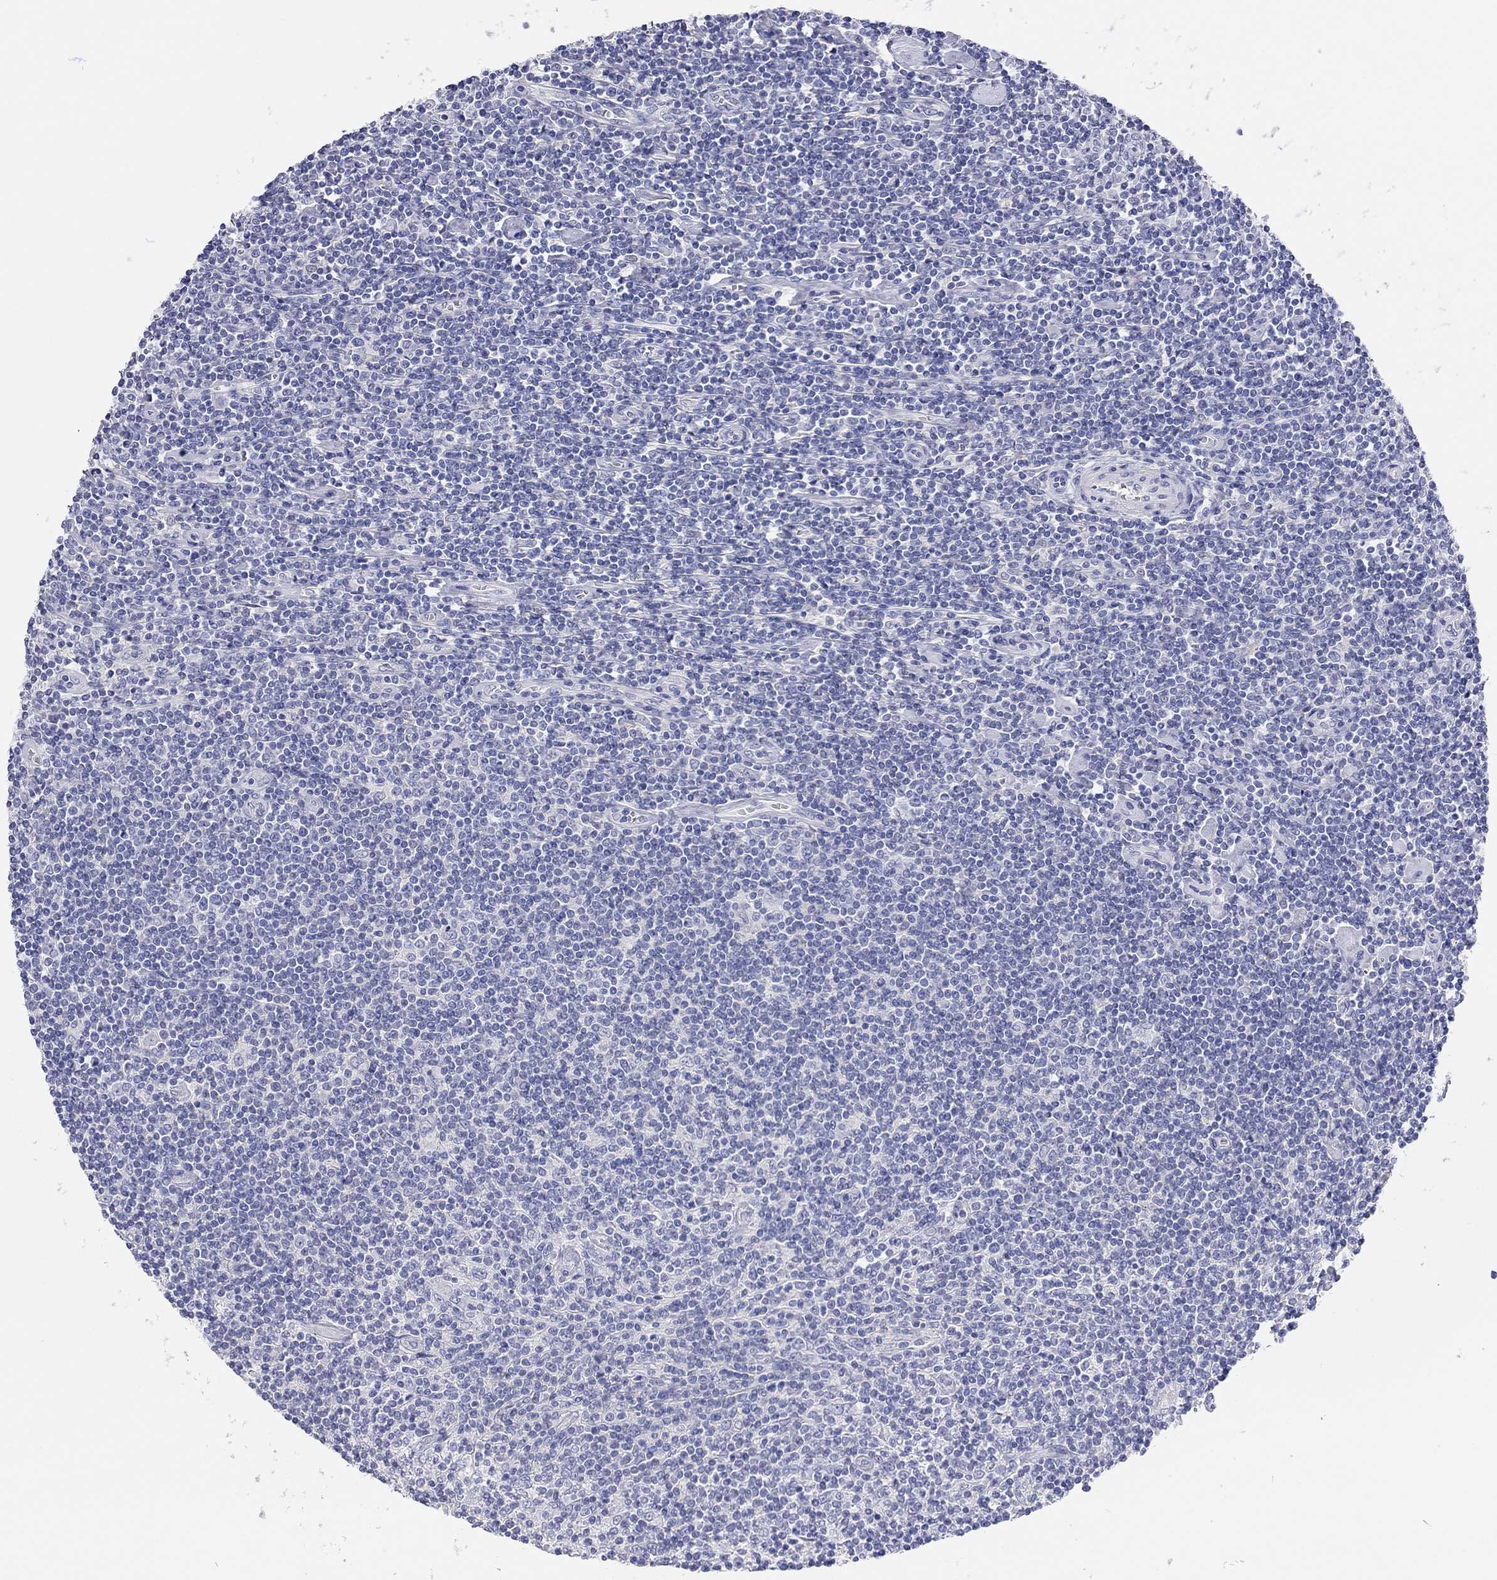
{"staining": {"intensity": "negative", "quantity": "none", "location": "none"}, "tissue": "lymphoma", "cell_type": "Tumor cells", "image_type": "cancer", "snomed": [{"axis": "morphology", "description": "Hodgkin's disease, NOS"}, {"axis": "topography", "description": "Lymph node"}], "caption": "A micrograph of human lymphoma is negative for staining in tumor cells.", "gene": "TMEM221", "patient": {"sex": "male", "age": 40}}